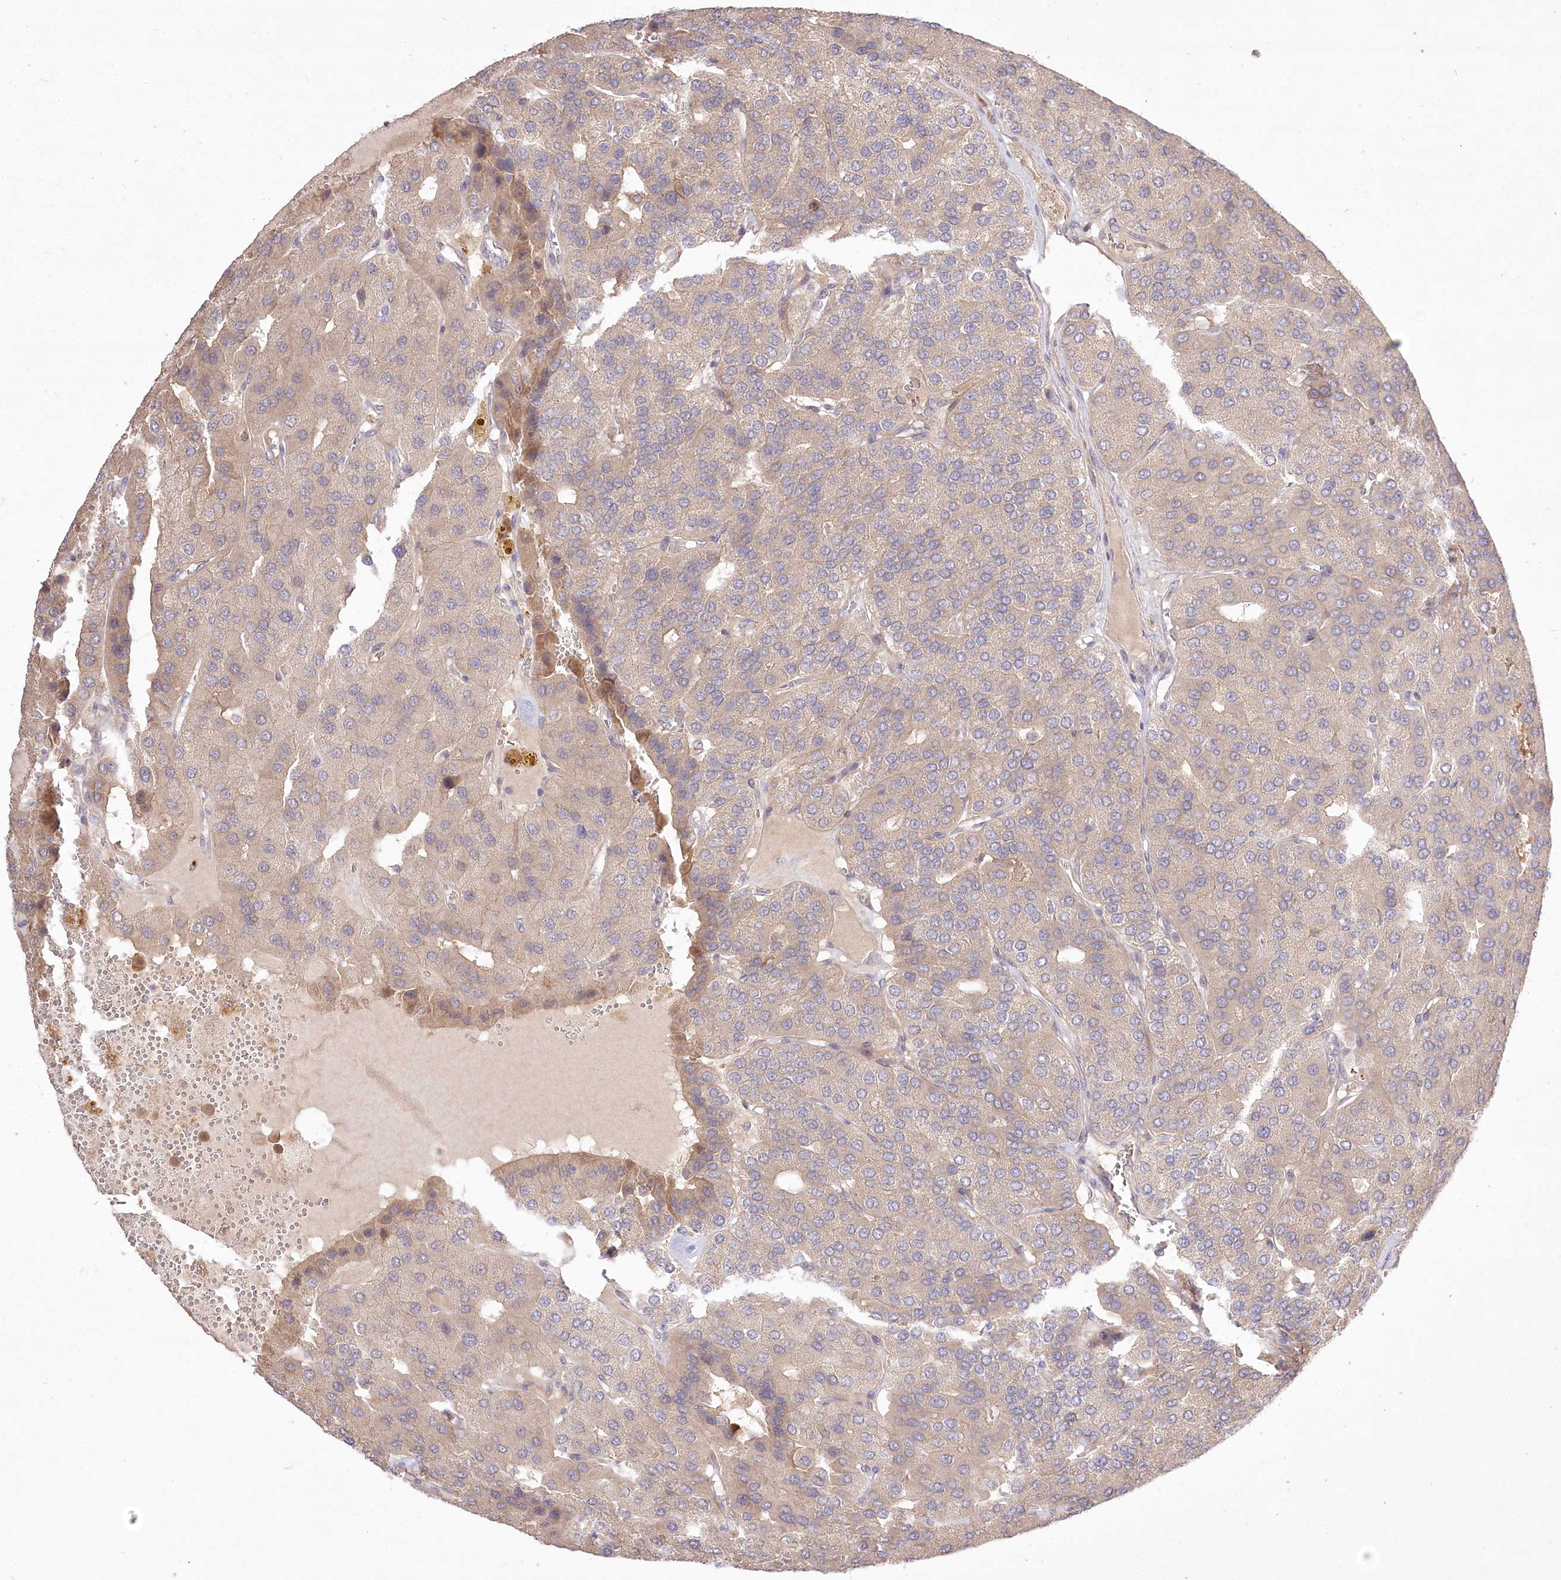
{"staining": {"intensity": "weak", "quantity": "25%-75%", "location": "cytoplasmic/membranous"}, "tissue": "parathyroid gland", "cell_type": "Glandular cells", "image_type": "normal", "snomed": [{"axis": "morphology", "description": "Normal tissue, NOS"}, {"axis": "morphology", "description": "Adenoma, NOS"}, {"axis": "topography", "description": "Parathyroid gland"}], "caption": "Protein staining by immunohistochemistry (IHC) demonstrates weak cytoplasmic/membranous positivity in approximately 25%-75% of glandular cells in normal parathyroid gland. Using DAB (brown) and hematoxylin (blue) stains, captured at high magnification using brightfield microscopy.", "gene": "HELT", "patient": {"sex": "female", "age": 86}}